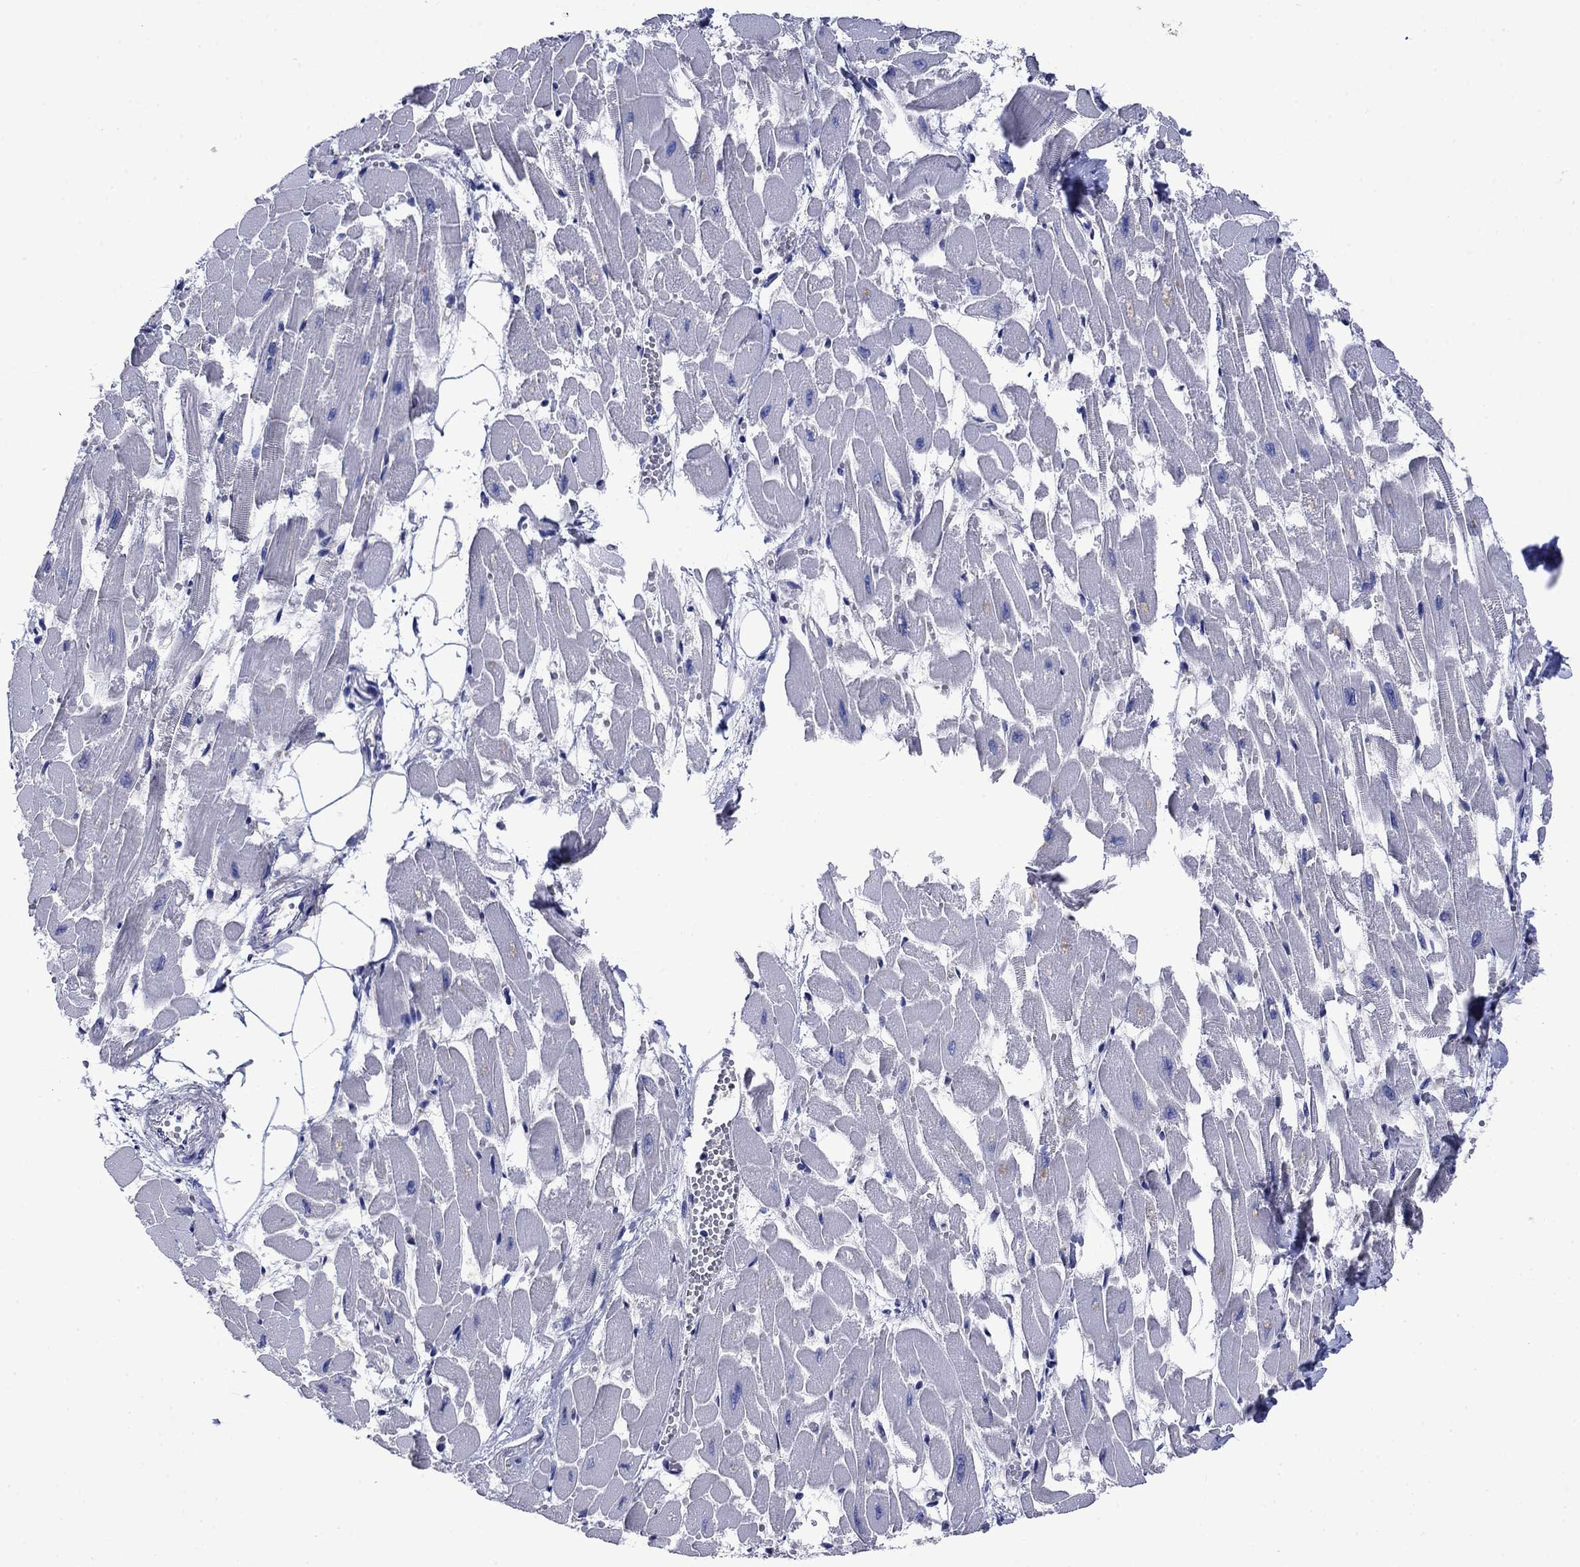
{"staining": {"intensity": "negative", "quantity": "none", "location": "none"}, "tissue": "heart muscle", "cell_type": "Cardiomyocytes", "image_type": "normal", "snomed": [{"axis": "morphology", "description": "Normal tissue, NOS"}, {"axis": "topography", "description": "Heart"}], "caption": "Immunohistochemical staining of benign heart muscle demonstrates no significant staining in cardiomyocytes. The staining is performed using DAB brown chromogen with nuclei counter-stained in using hematoxylin.", "gene": "SLC1A2", "patient": {"sex": "female", "age": 52}}